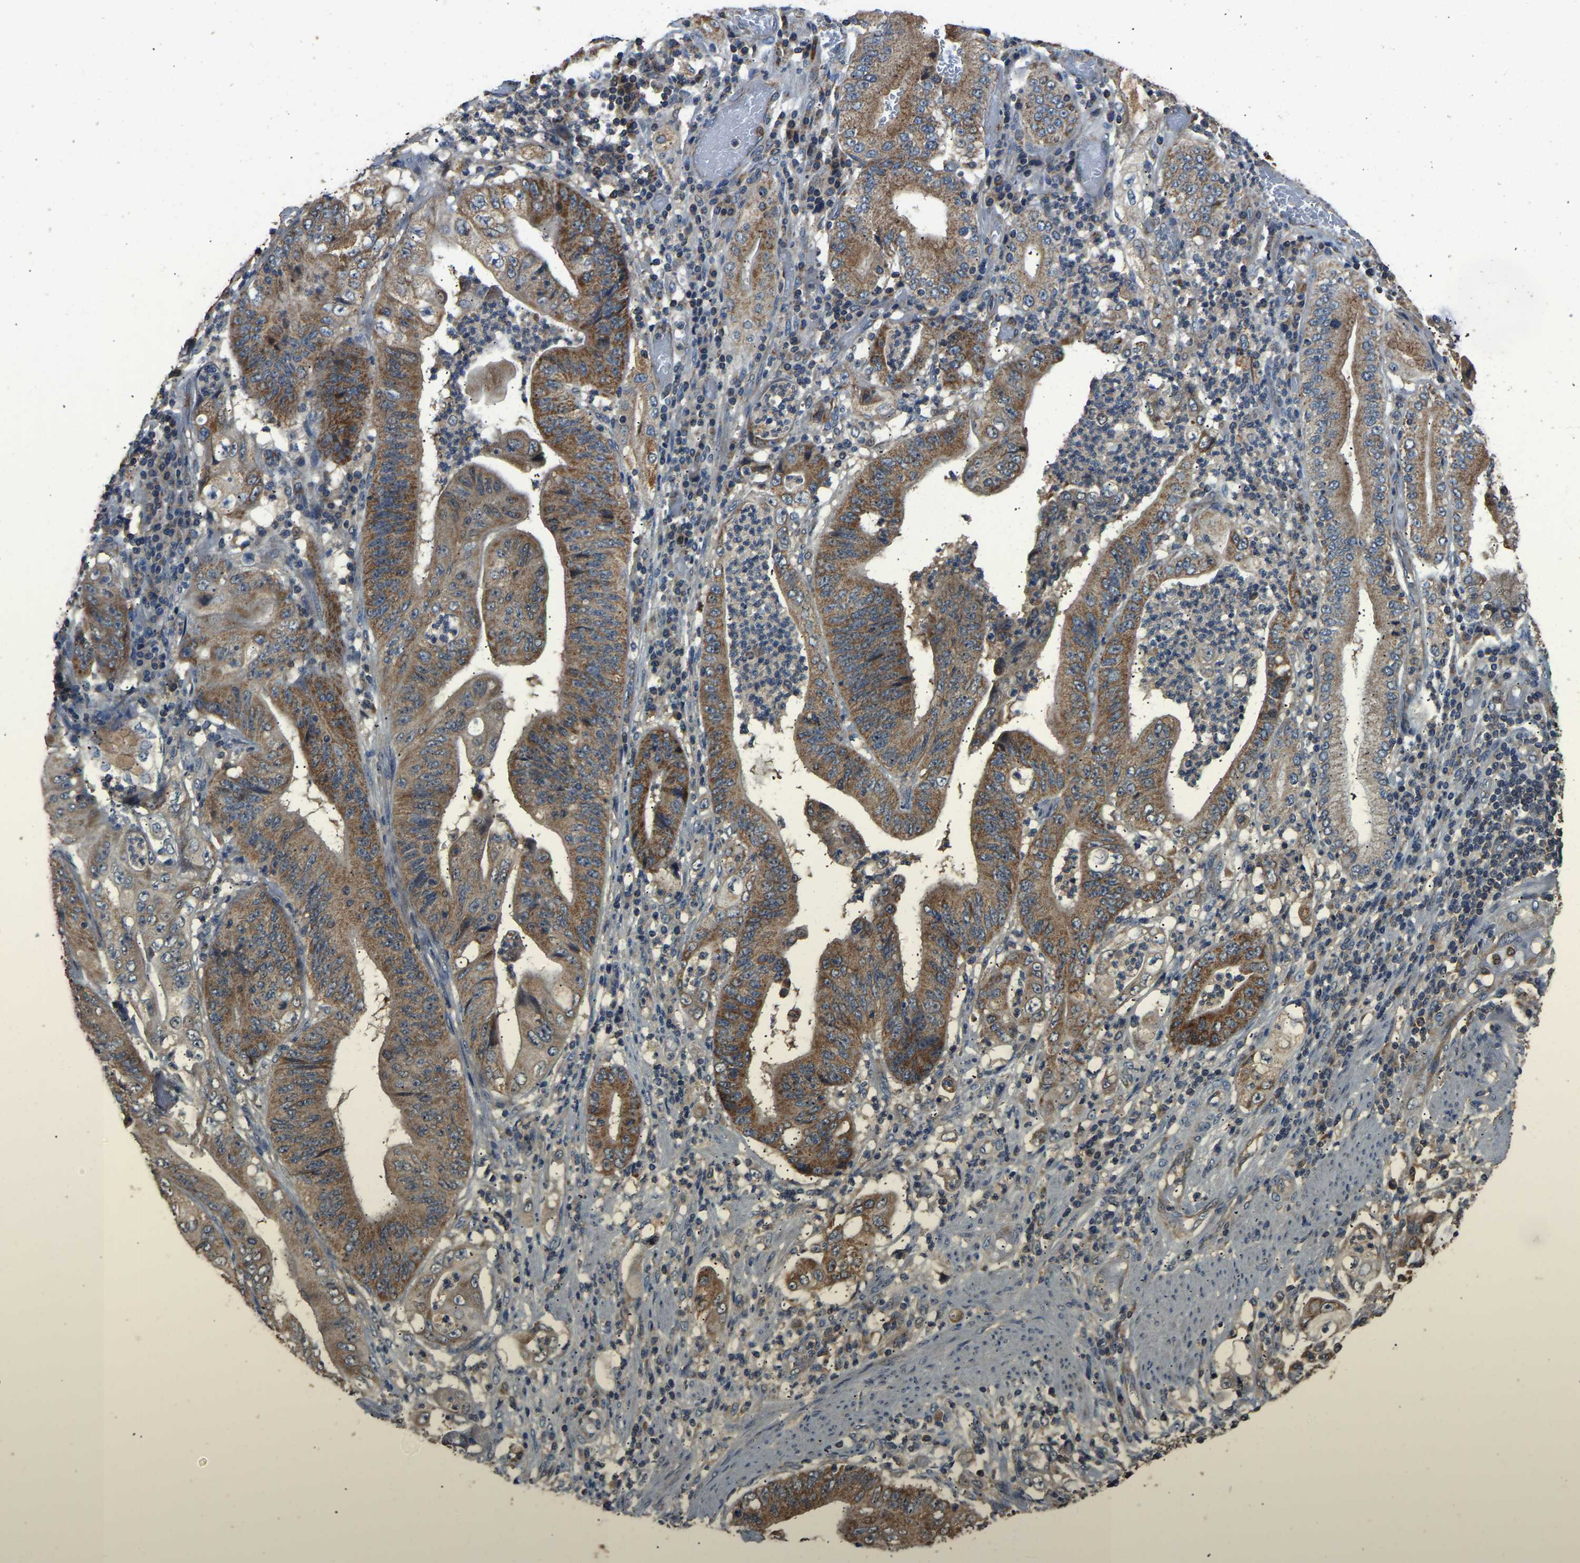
{"staining": {"intensity": "strong", "quantity": ">75%", "location": "cytoplasmic/membranous"}, "tissue": "stomach cancer", "cell_type": "Tumor cells", "image_type": "cancer", "snomed": [{"axis": "morphology", "description": "Adenocarcinoma, NOS"}, {"axis": "topography", "description": "Stomach"}], "caption": "Protein staining exhibits strong cytoplasmic/membranous staining in about >75% of tumor cells in stomach adenocarcinoma.", "gene": "TUFM", "patient": {"sex": "female", "age": 73}}